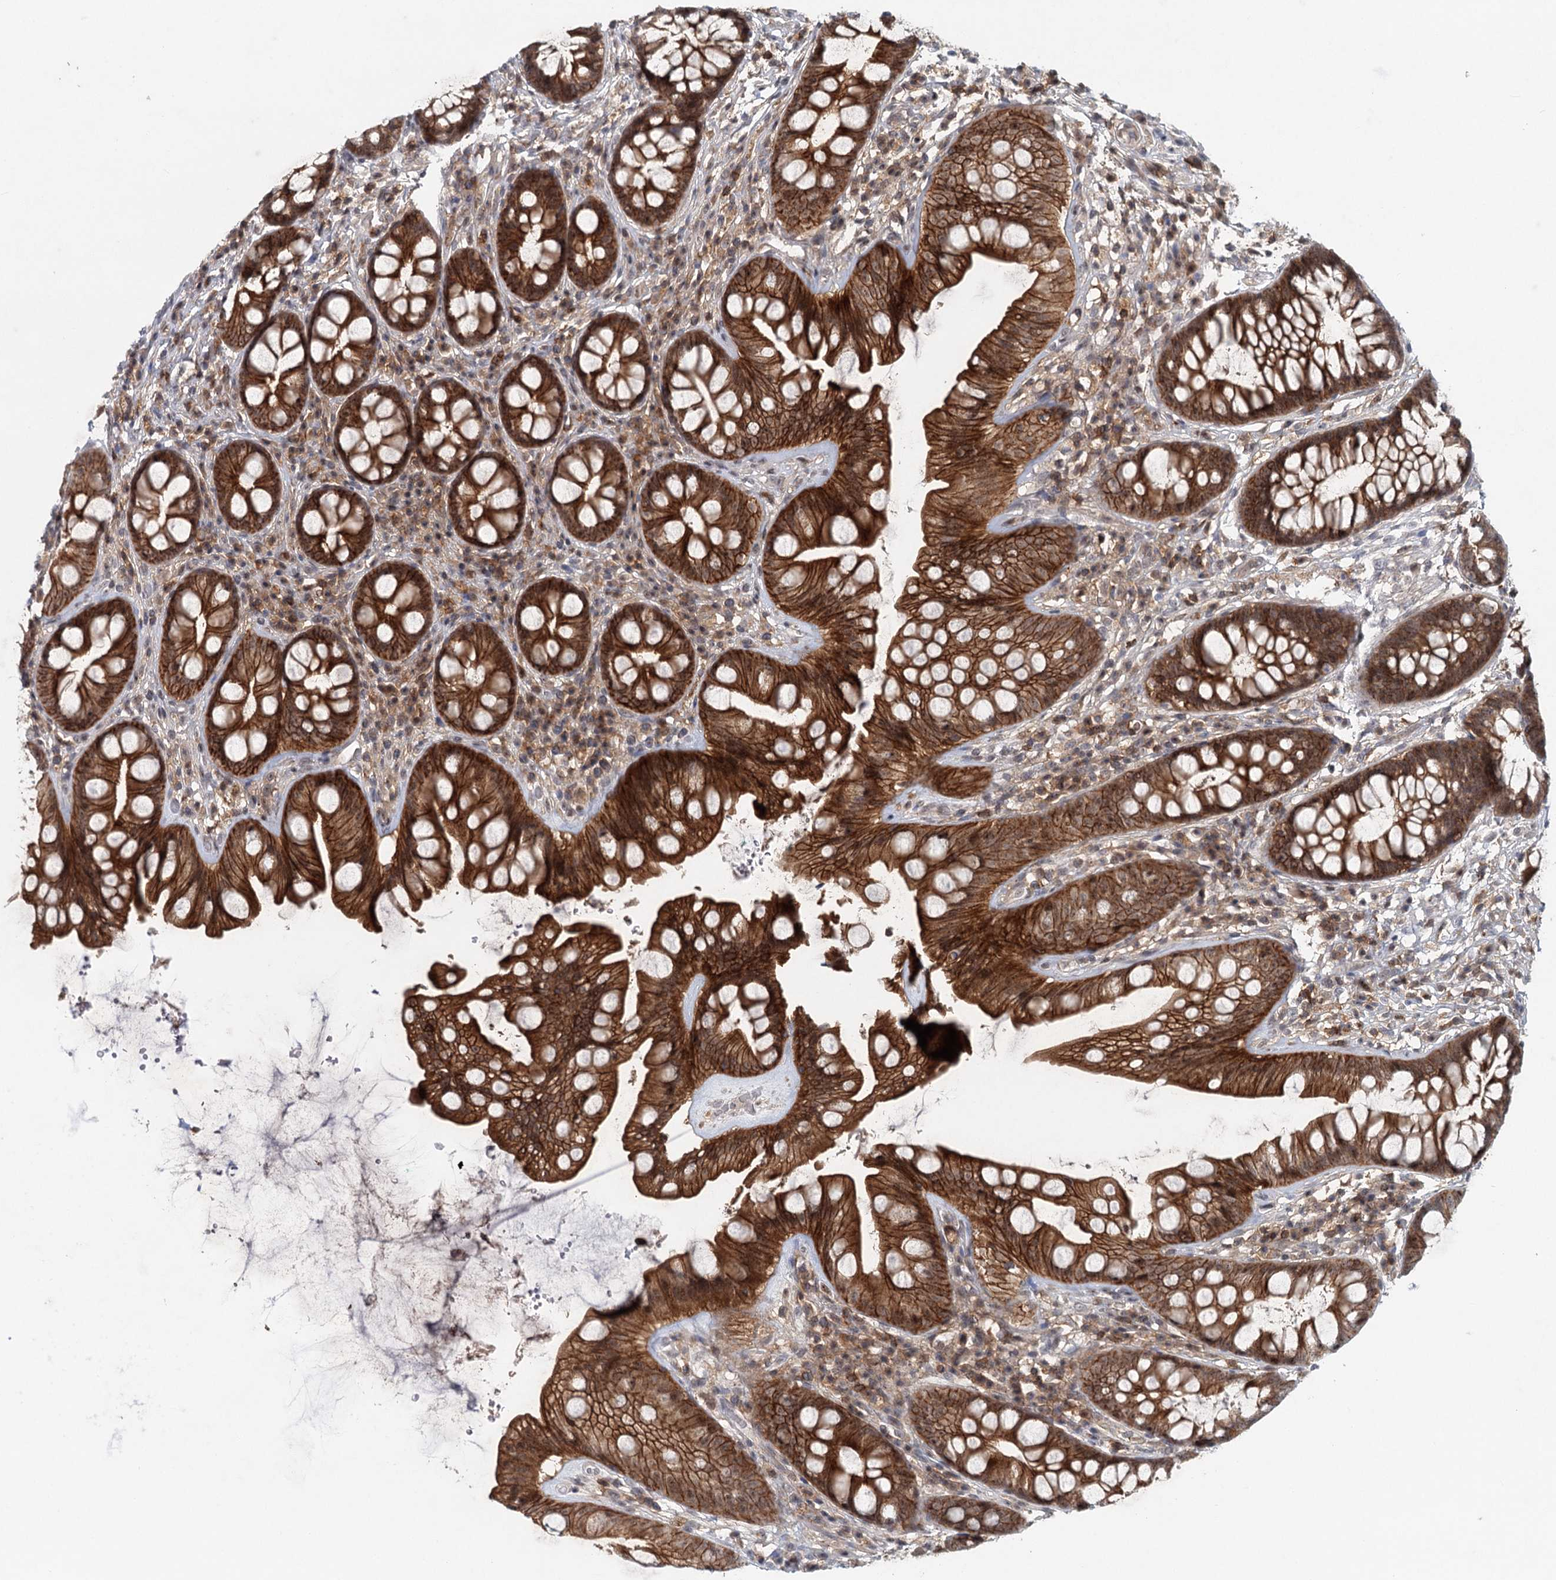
{"staining": {"intensity": "strong", "quantity": ">75%", "location": "cytoplasmic/membranous"}, "tissue": "rectum", "cell_type": "Glandular cells", "image_type": "normal", "snomed": [{"axis": "morphology", "description": "Normal tissue, NOS"}, {"axis": "topography", "description": "Rectum"}], "caption": "Immunohistochemical staining of normal rectum reveals high levels of strong cytoplasmic/membranous staining in about >75% of glandular cells.", "gene": "CDC42SE2", "patient": {"sex": "male", "age": 74}}